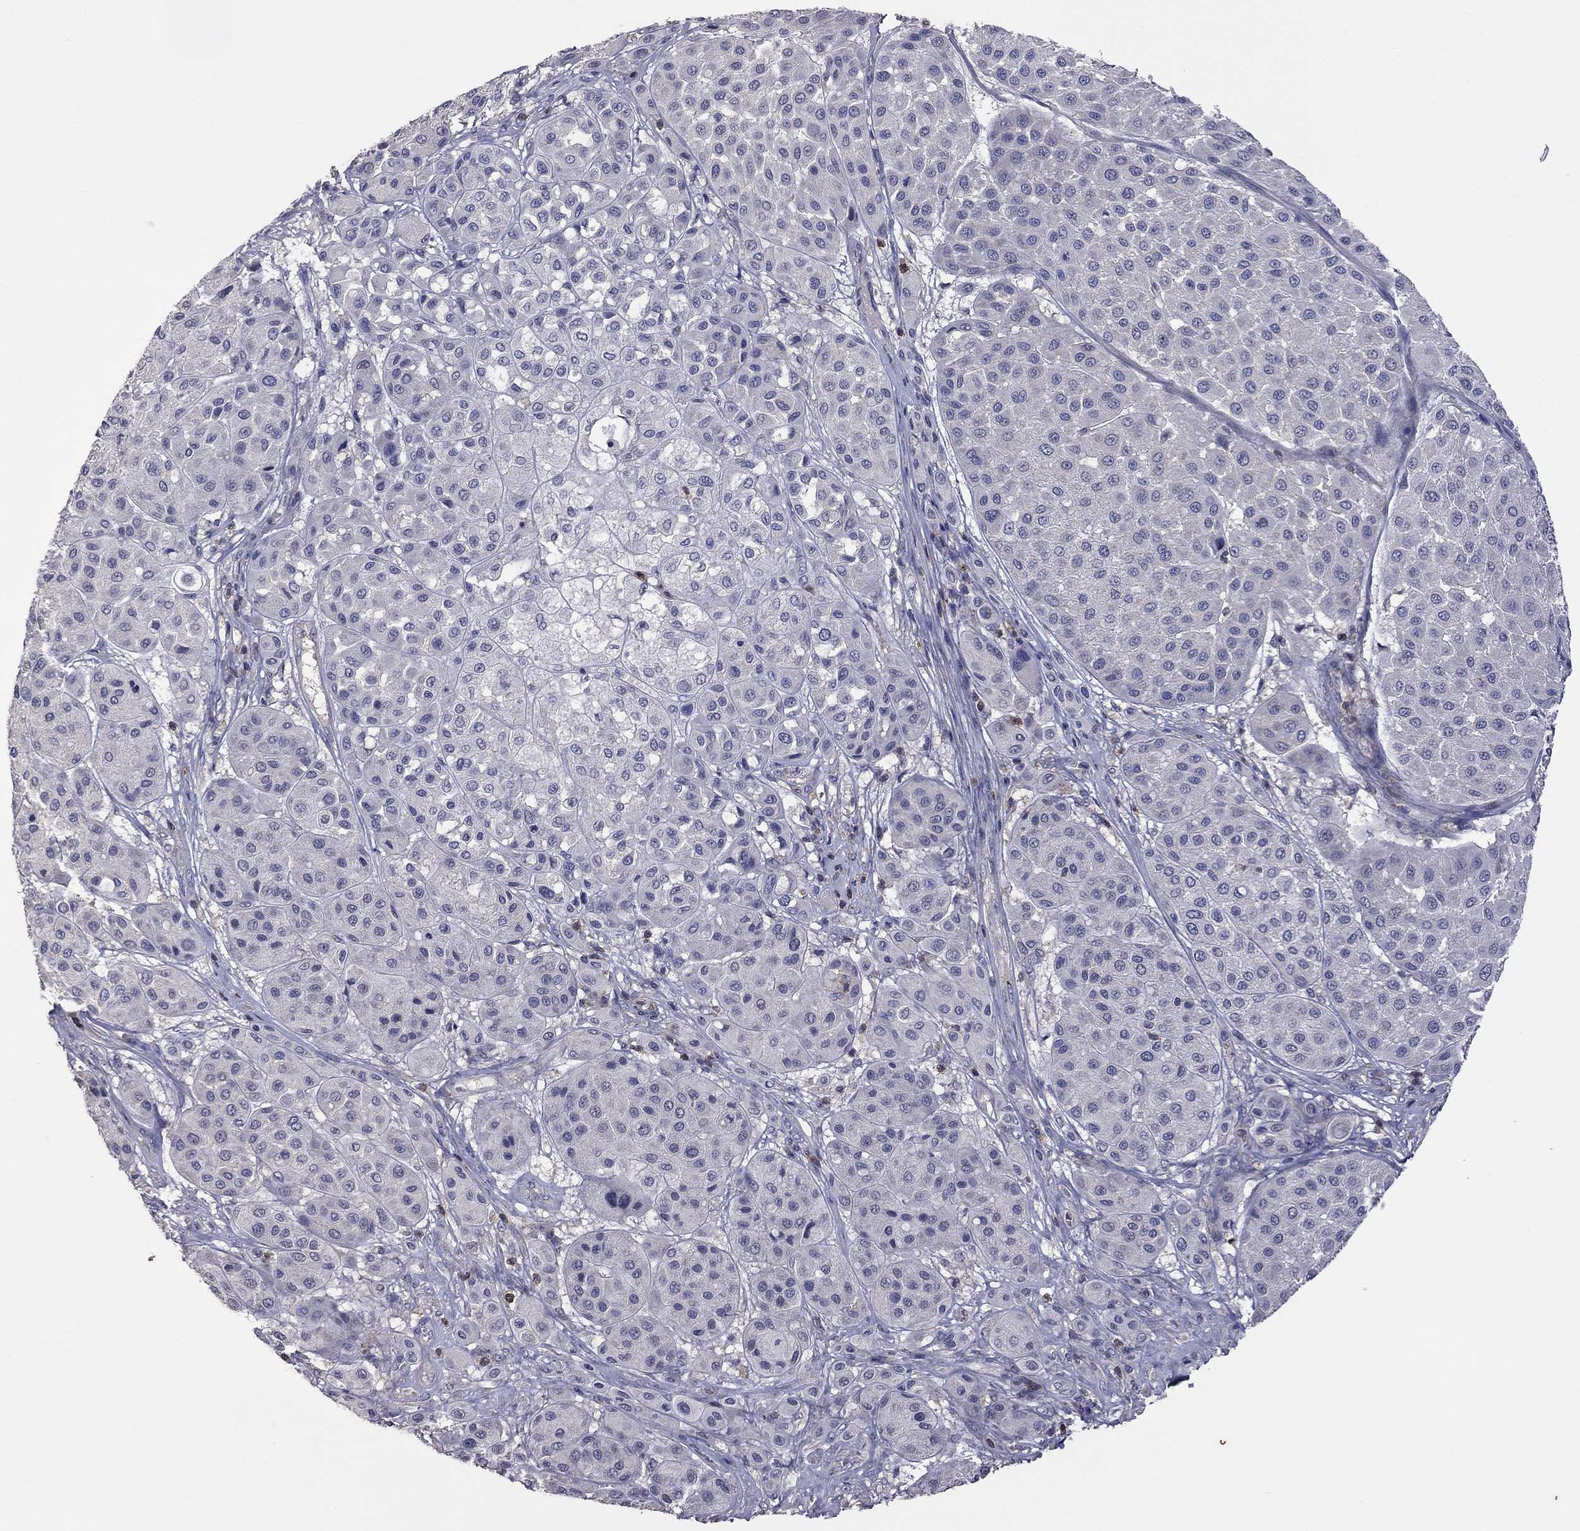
{"staining": {"intensity": "negative", "quantity": "none", "location": "none"}, "tissue": "melanoma", "cell_type": "Tumor cells", "image_type": "cancer", "snomed": [{"axis": "morphology", "description": "Malignant melanoma, Metastatic site"}, {"axis": "topography", "description": "Smooth muscle"}], "caption": "A photomicrograph of melanoma stained for a protein reveals no brown staining in tumor cells. (Stains: DAB immunohistochemistry (IHC) with hematoxylin counter stain, Microscopy: brightfield microscopy at high magnification).", "gene": "IPCEF1", "patient": {"sex": "male", "age": 41}}